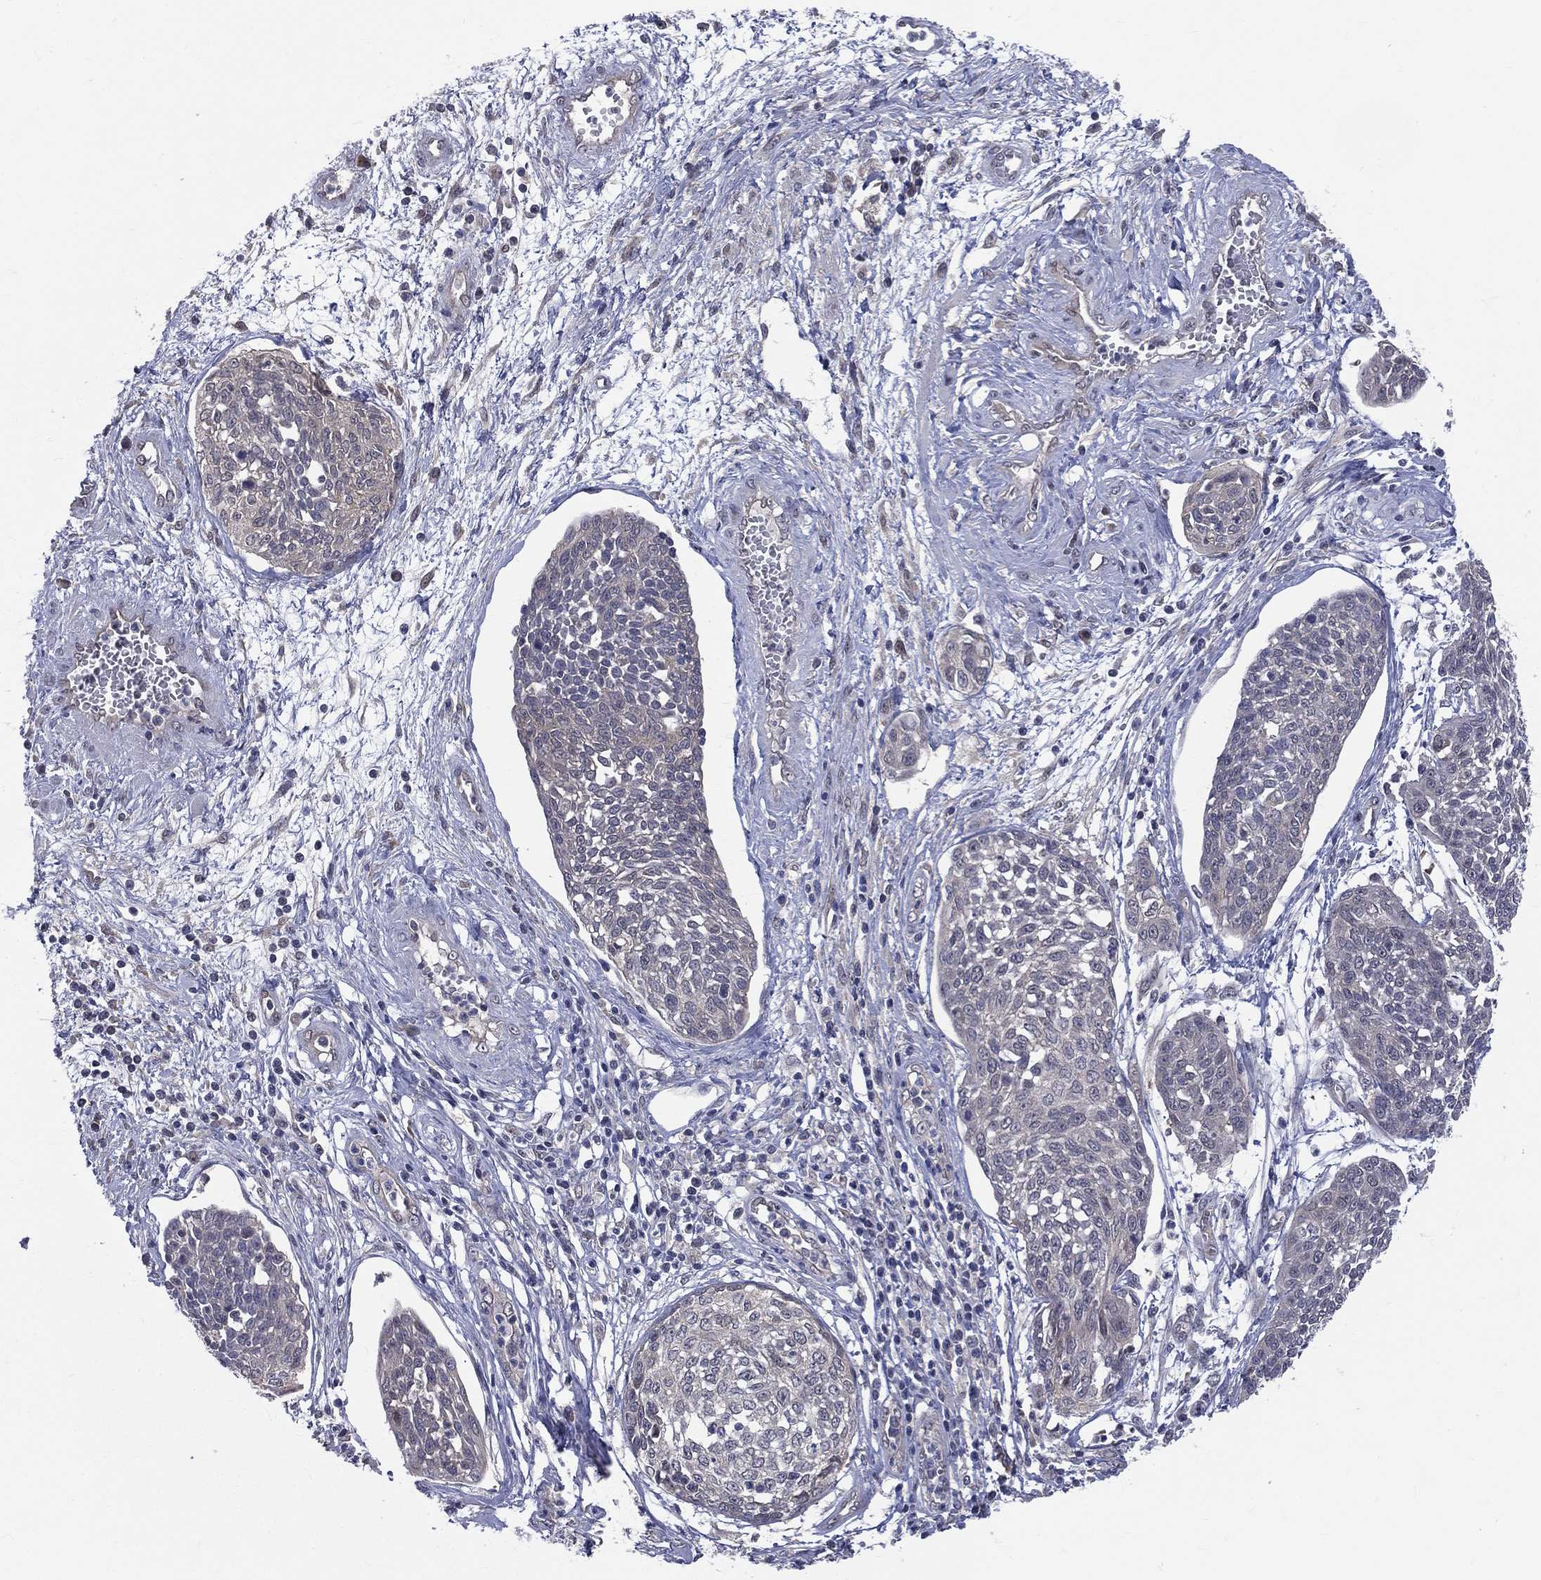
{"staining": {"intensity": "negative", "quantity": "none", "location": "none"}, "tissue": "cervical cancer", "cell_type": "Tumor cells", "image_type": "cancer", "snomed": [{"axis": "morphology", "description": "Squamous cell carcinoma, NOS"}, {"axis": "topography", "description": "Cervix"}], "caption": "Cervical cancer was stained to show a protein in brown. There is no significant expression in tumor cells.", "gene": "DLG4", "patient": {"sex": "female", "age": 34}}